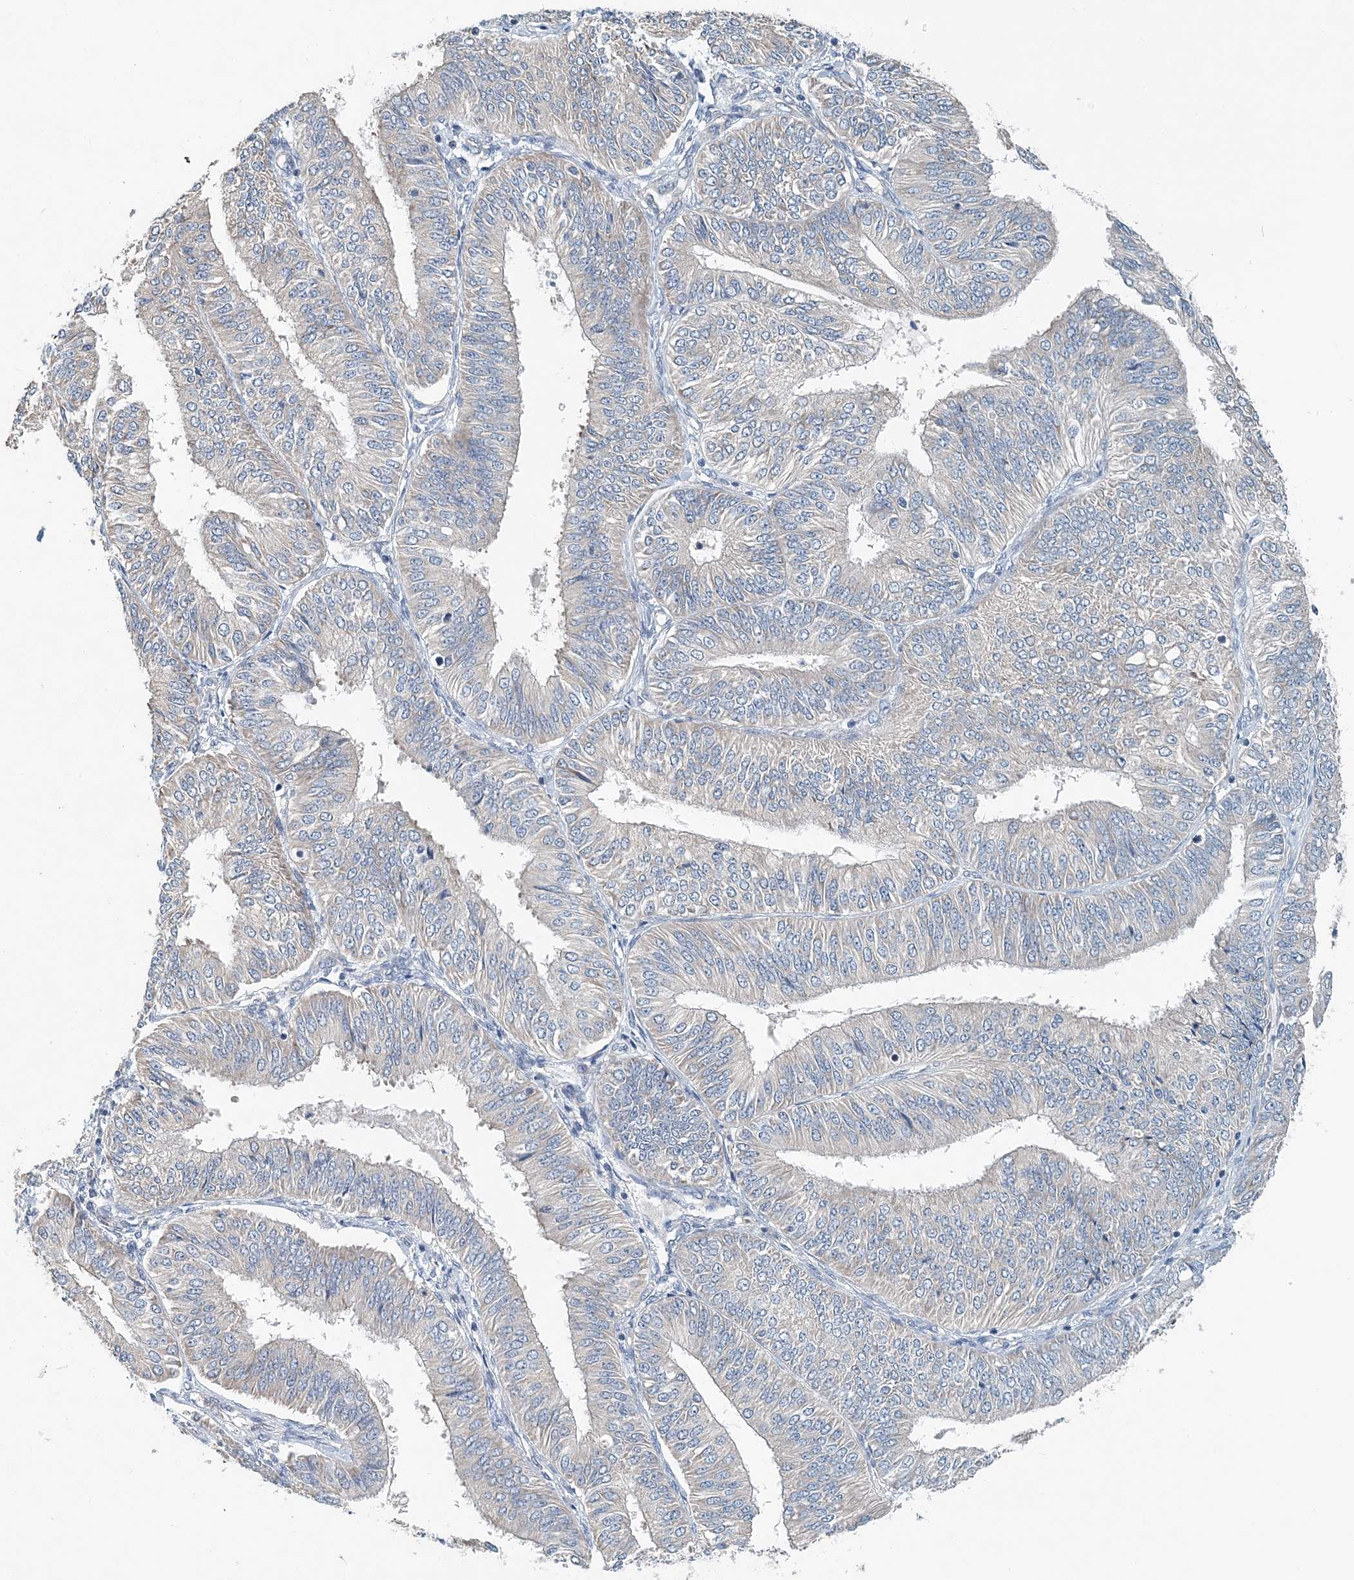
{"staining": {"intensity": "negative", "quantity": "none", "location": "none"}, "tissue": "endometrial cancer", "cell_type": "Tumor cells", "image_type": "cancer", "snomed": [{"axis": "morphology", "description": "Adenocarcinoma, NOS"}, {"axis": "topography", "description": "Endometrium"}], "caption": "Tumor cells are negative for brown protein staining in endometrial cancer (adenocarcinoma).", "gene": "EEF1A2", "patient": {"sex": "female", "age": 58}}